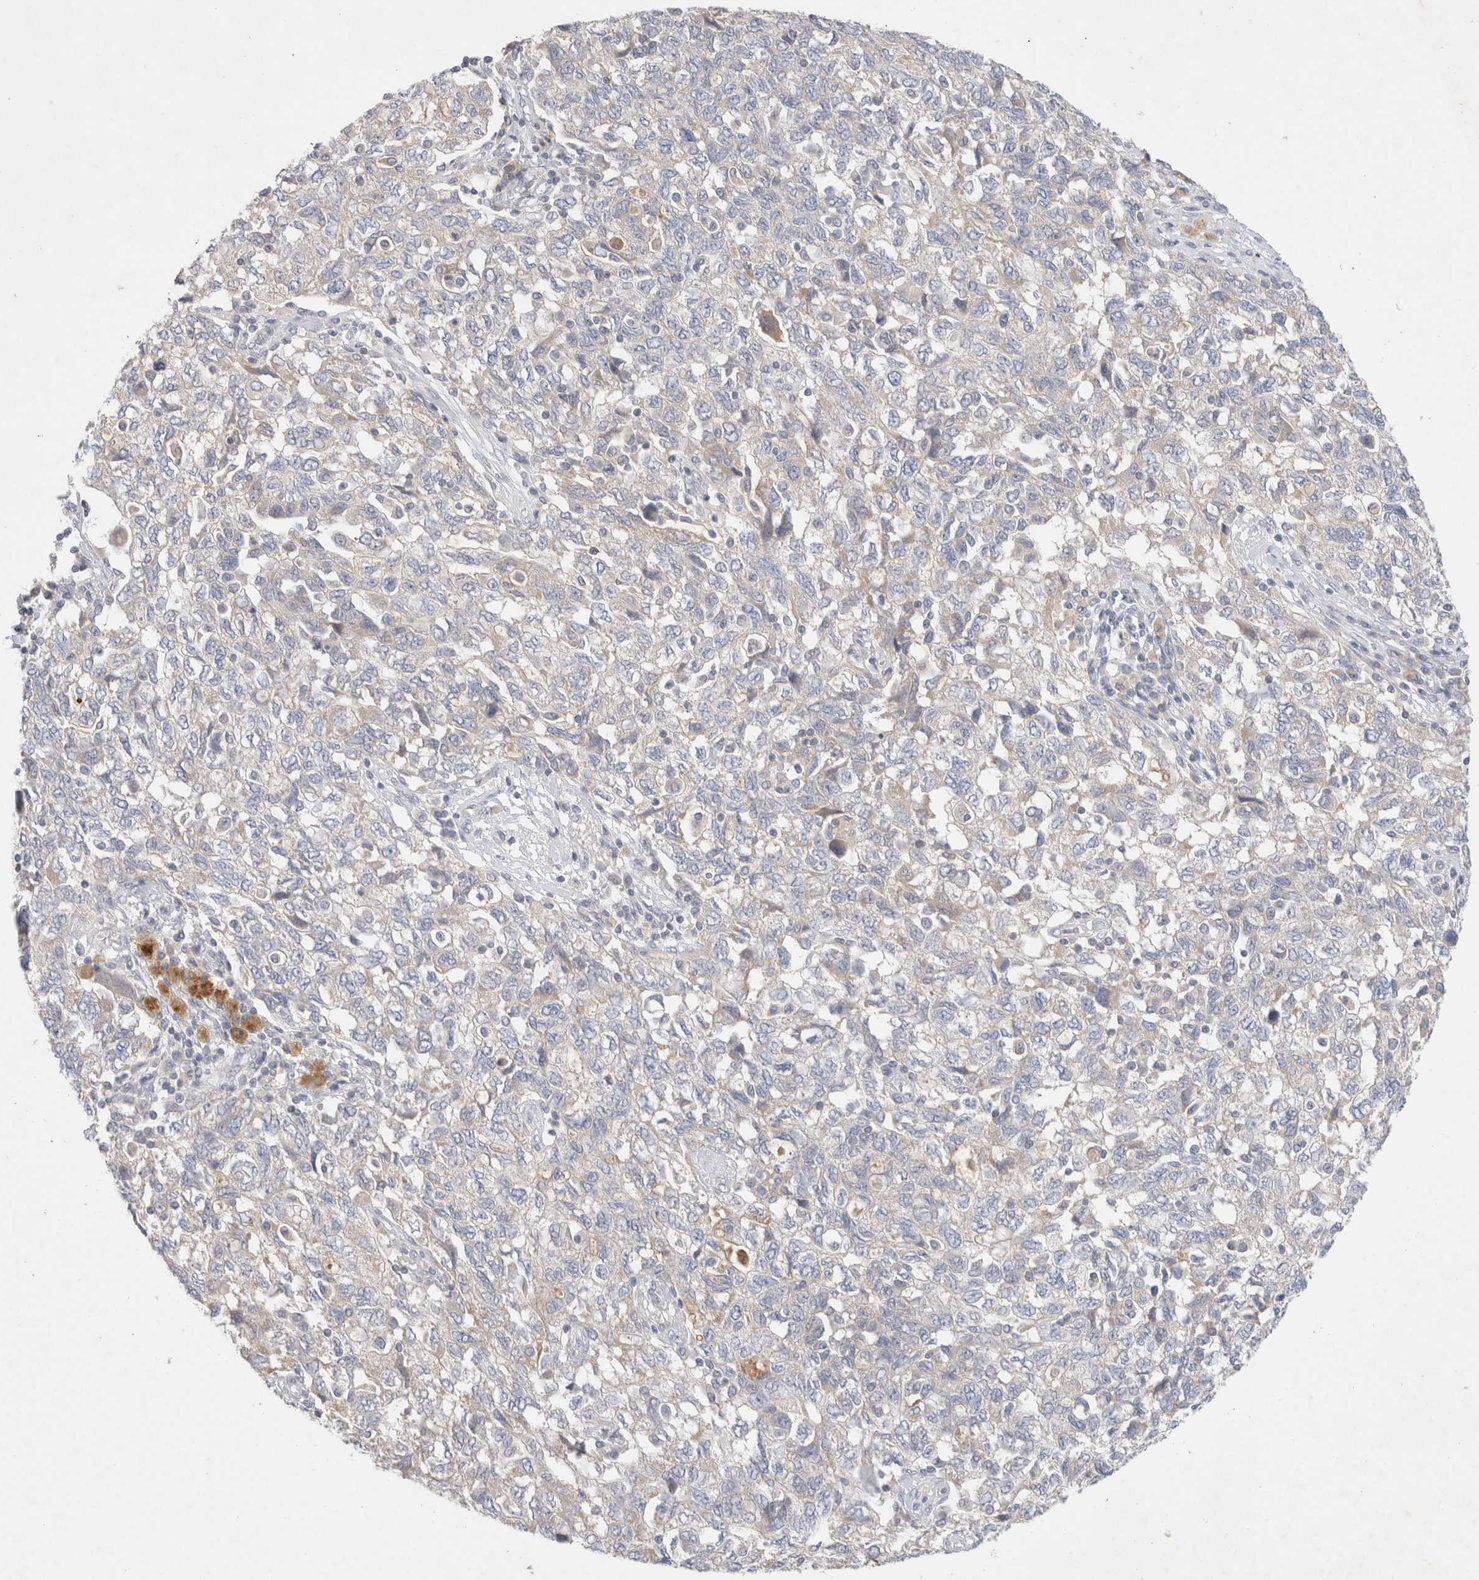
{"staining": {"intensity": "negative", "quantity": "none", "location": "none"}, "tissue": "ovarian cancer", "cell_type": "Tumor cells", "image_type": "cancer", "snomed": [{"axis": "morphology", "description": "Carcinoma, NOS"}, {"axis": "morphology", "description": "Cystadenocarcinoma, serous, NOS"}, {"axis": "topography", "description": "Ovary"}], "caption": "IHC of human ovarian cancer (carcinoma) reveals no positivity in tumor cells.", "gene": "MPP2", "patient": {"sex": "female", "age": 69}}